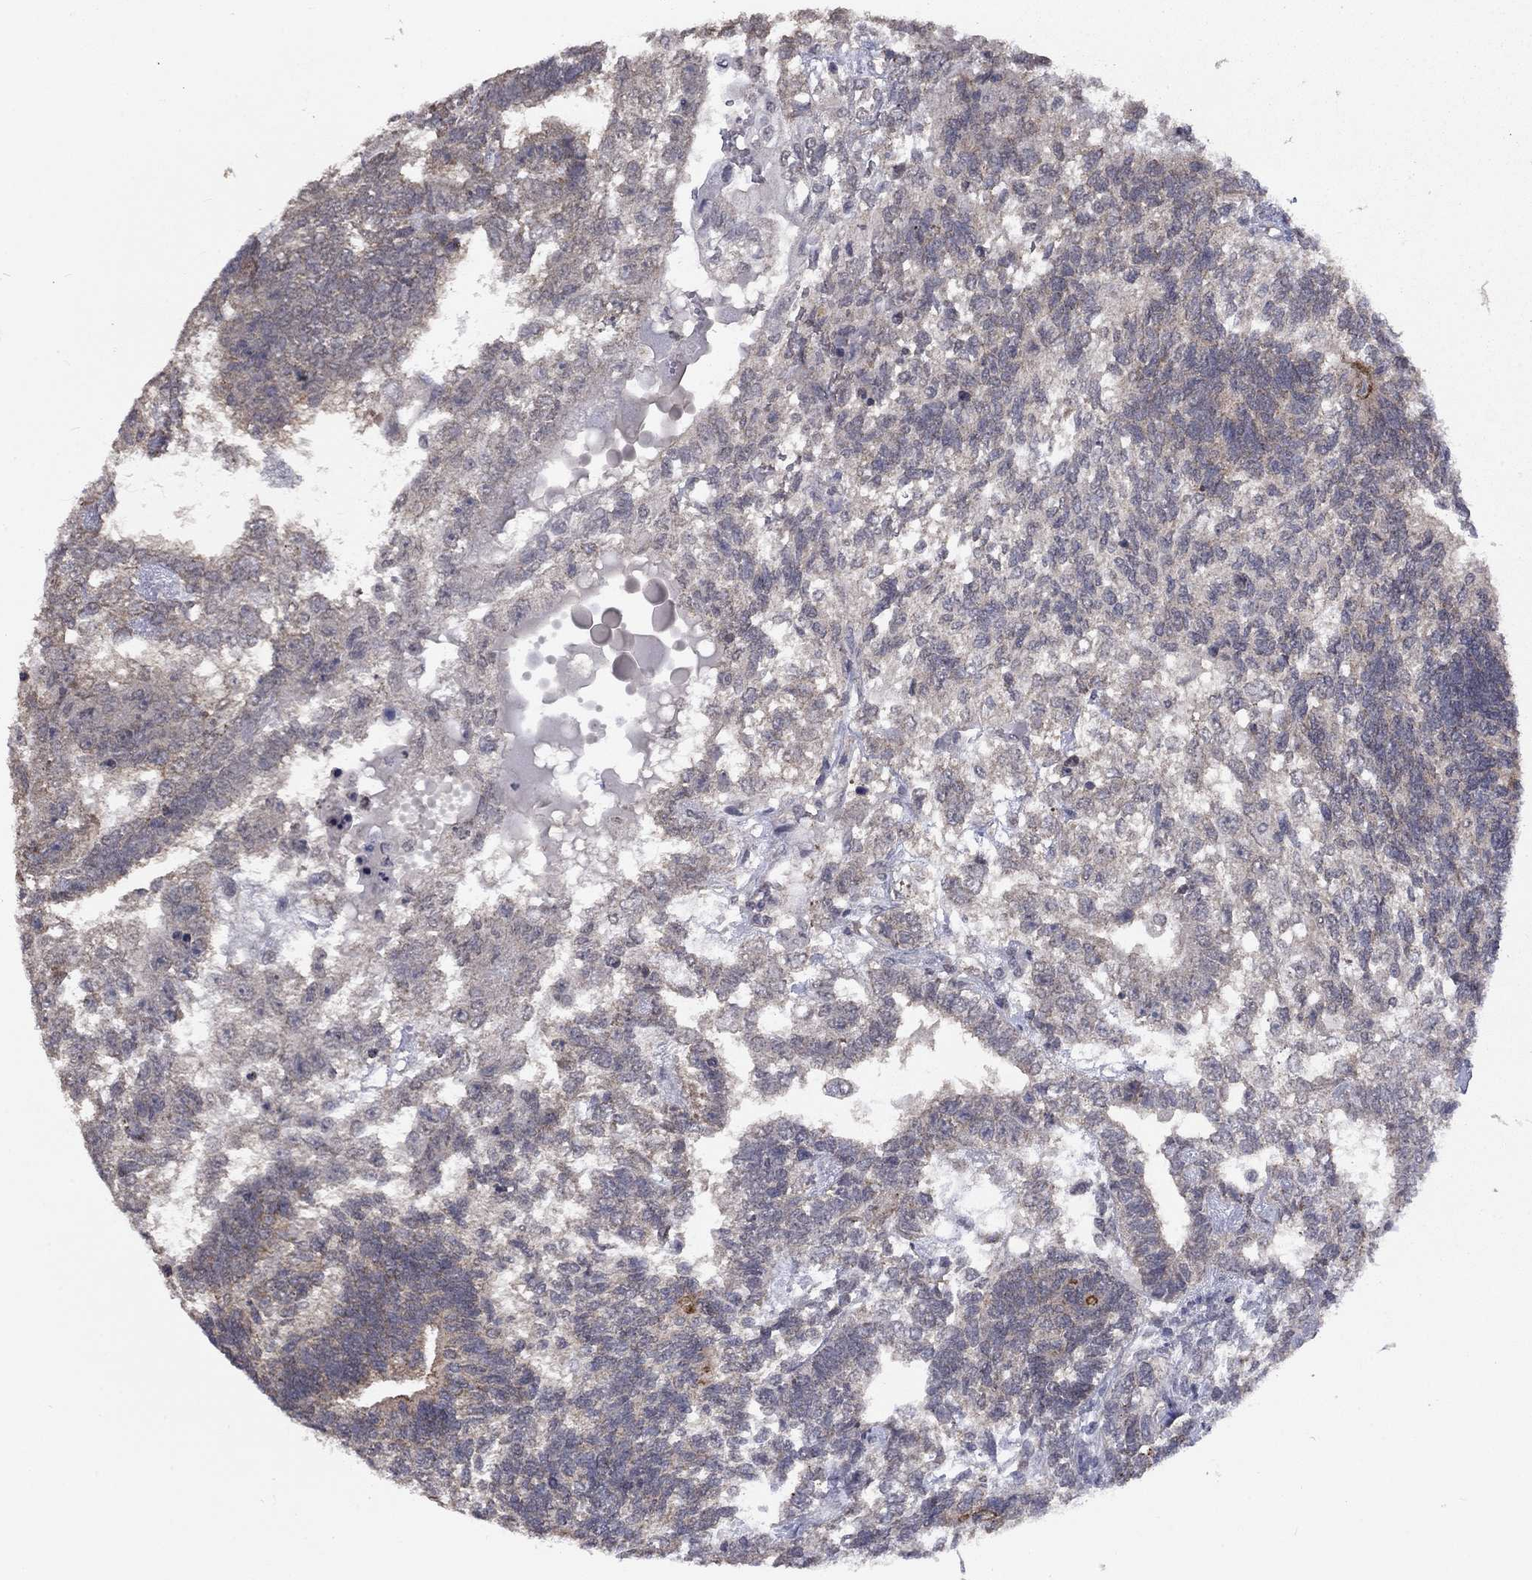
{"staining": {"intensity": "weak", "quantity": "25%-75%", "location": "cytoplasmic/membranous"}, "tissue": "testis cancer", "cell_type": "Tumor cells", "image_type": "cancer", "snomed": [{"axis": "morphology", "description": "Seminoma, NOS"}, {"axis": "morphology", "description": "Carcinoma, Embryonal, NOS"}, {"axis": "topography", "description": "Testis"}], "caption": "A micrograph of human testis seminoma stained for a protein demonstrates weak cytoplasmic/membranous brown staining in tumor cells.", "gene": "SPATA33", "patient": {"sex": "male", "age": 41}}